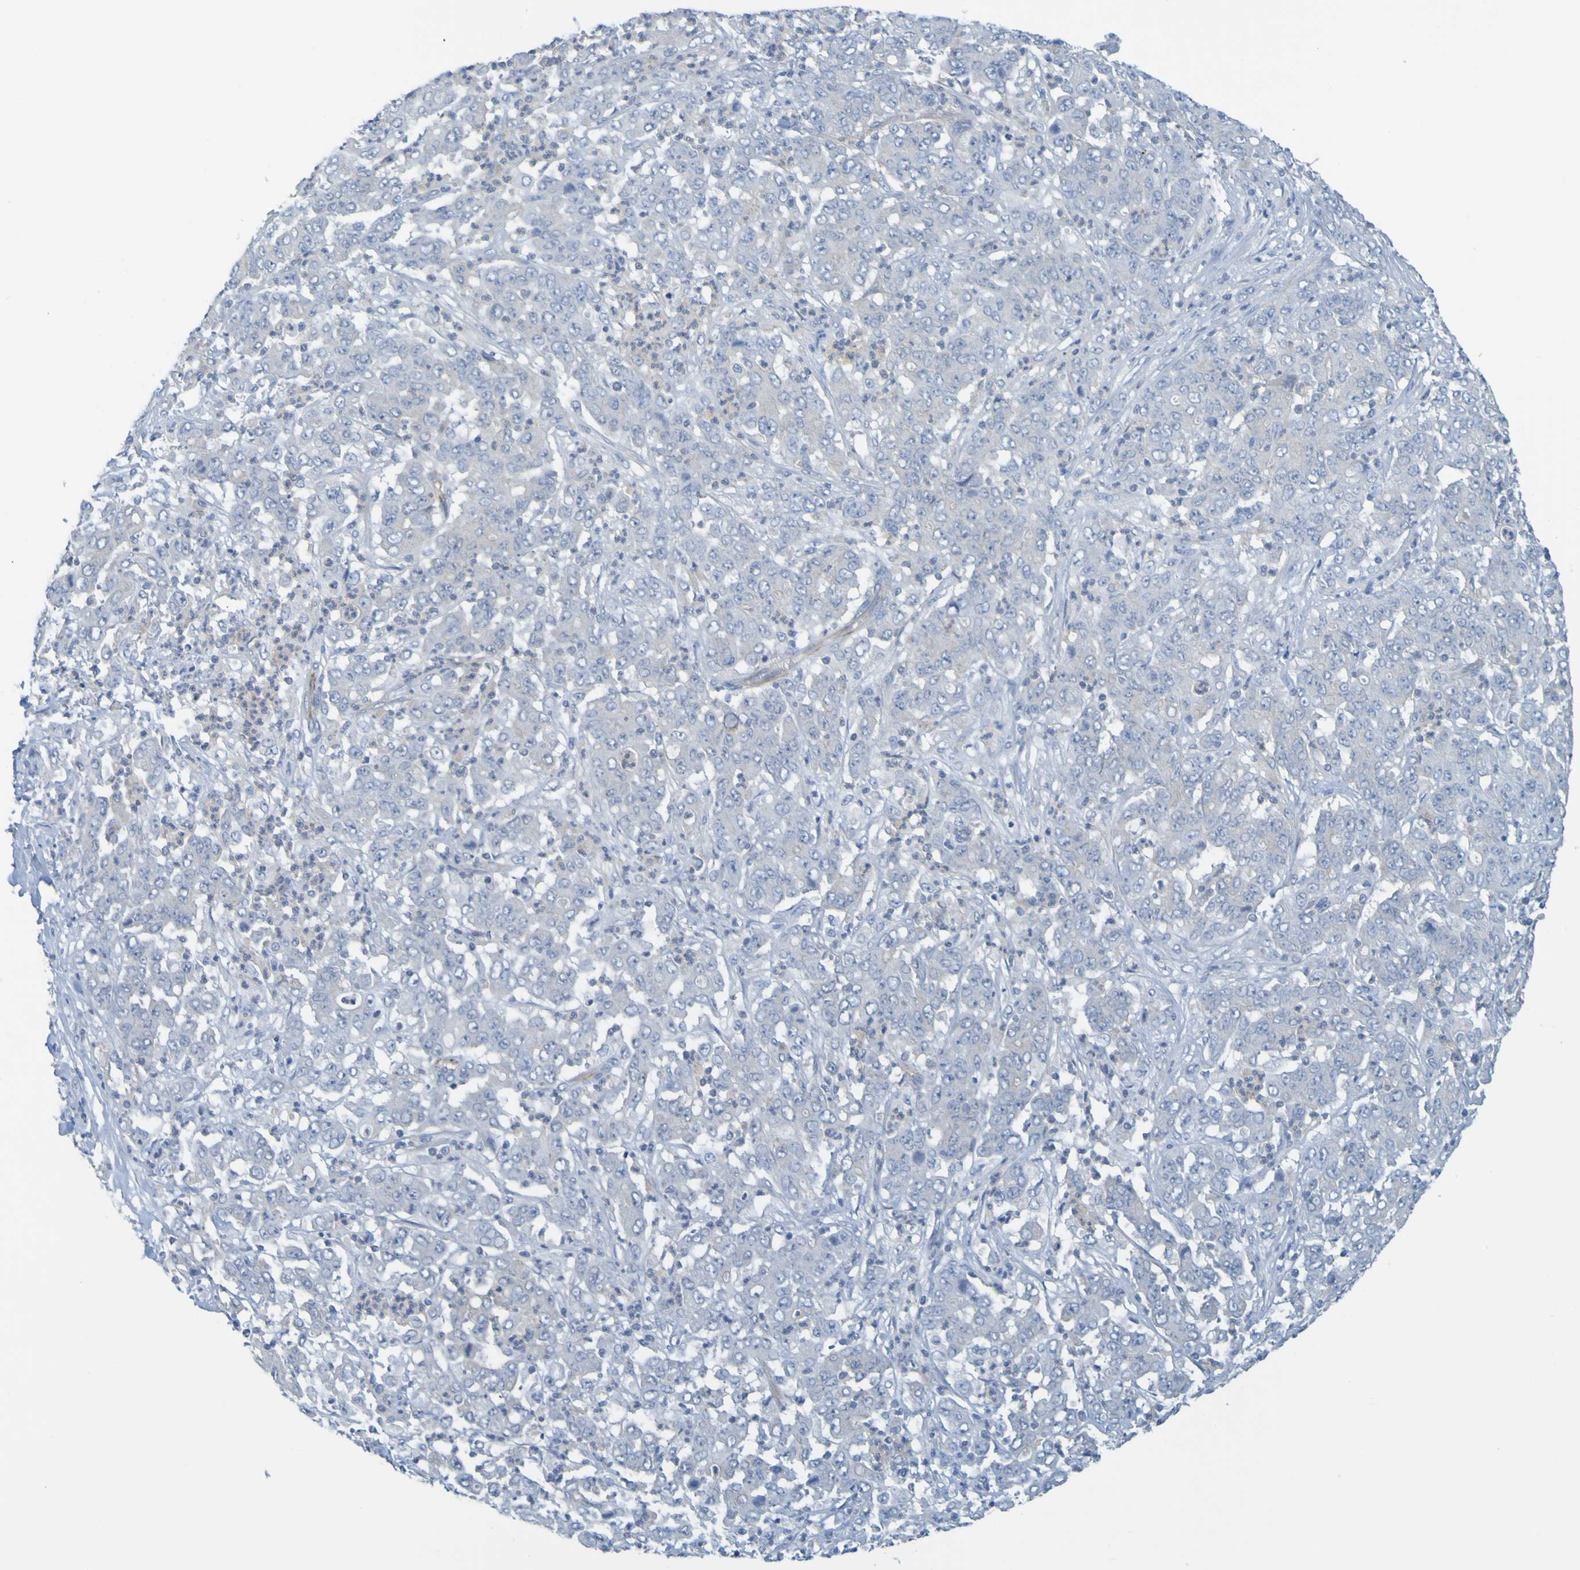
{"staining": {"intensity": "negative", "quantity": "none", "location": "none"}, "tissue": "stomach cancer", "cell_type": "Tumor cells", "image_type": "cancer", "snomed": [{"axis": "morphology", "description": "Adenocarcinoma, NOS"}, {"axis": "topography", "description": "Stomach, lower"}], "caption": "DAB immunohistochemical staining of stomach adenocarcinoma shows no significant staining in tumor cells. Nuclei are stained in blue.", "gene": "APPL1", "patient": {"sex": "female", "age": 71}}